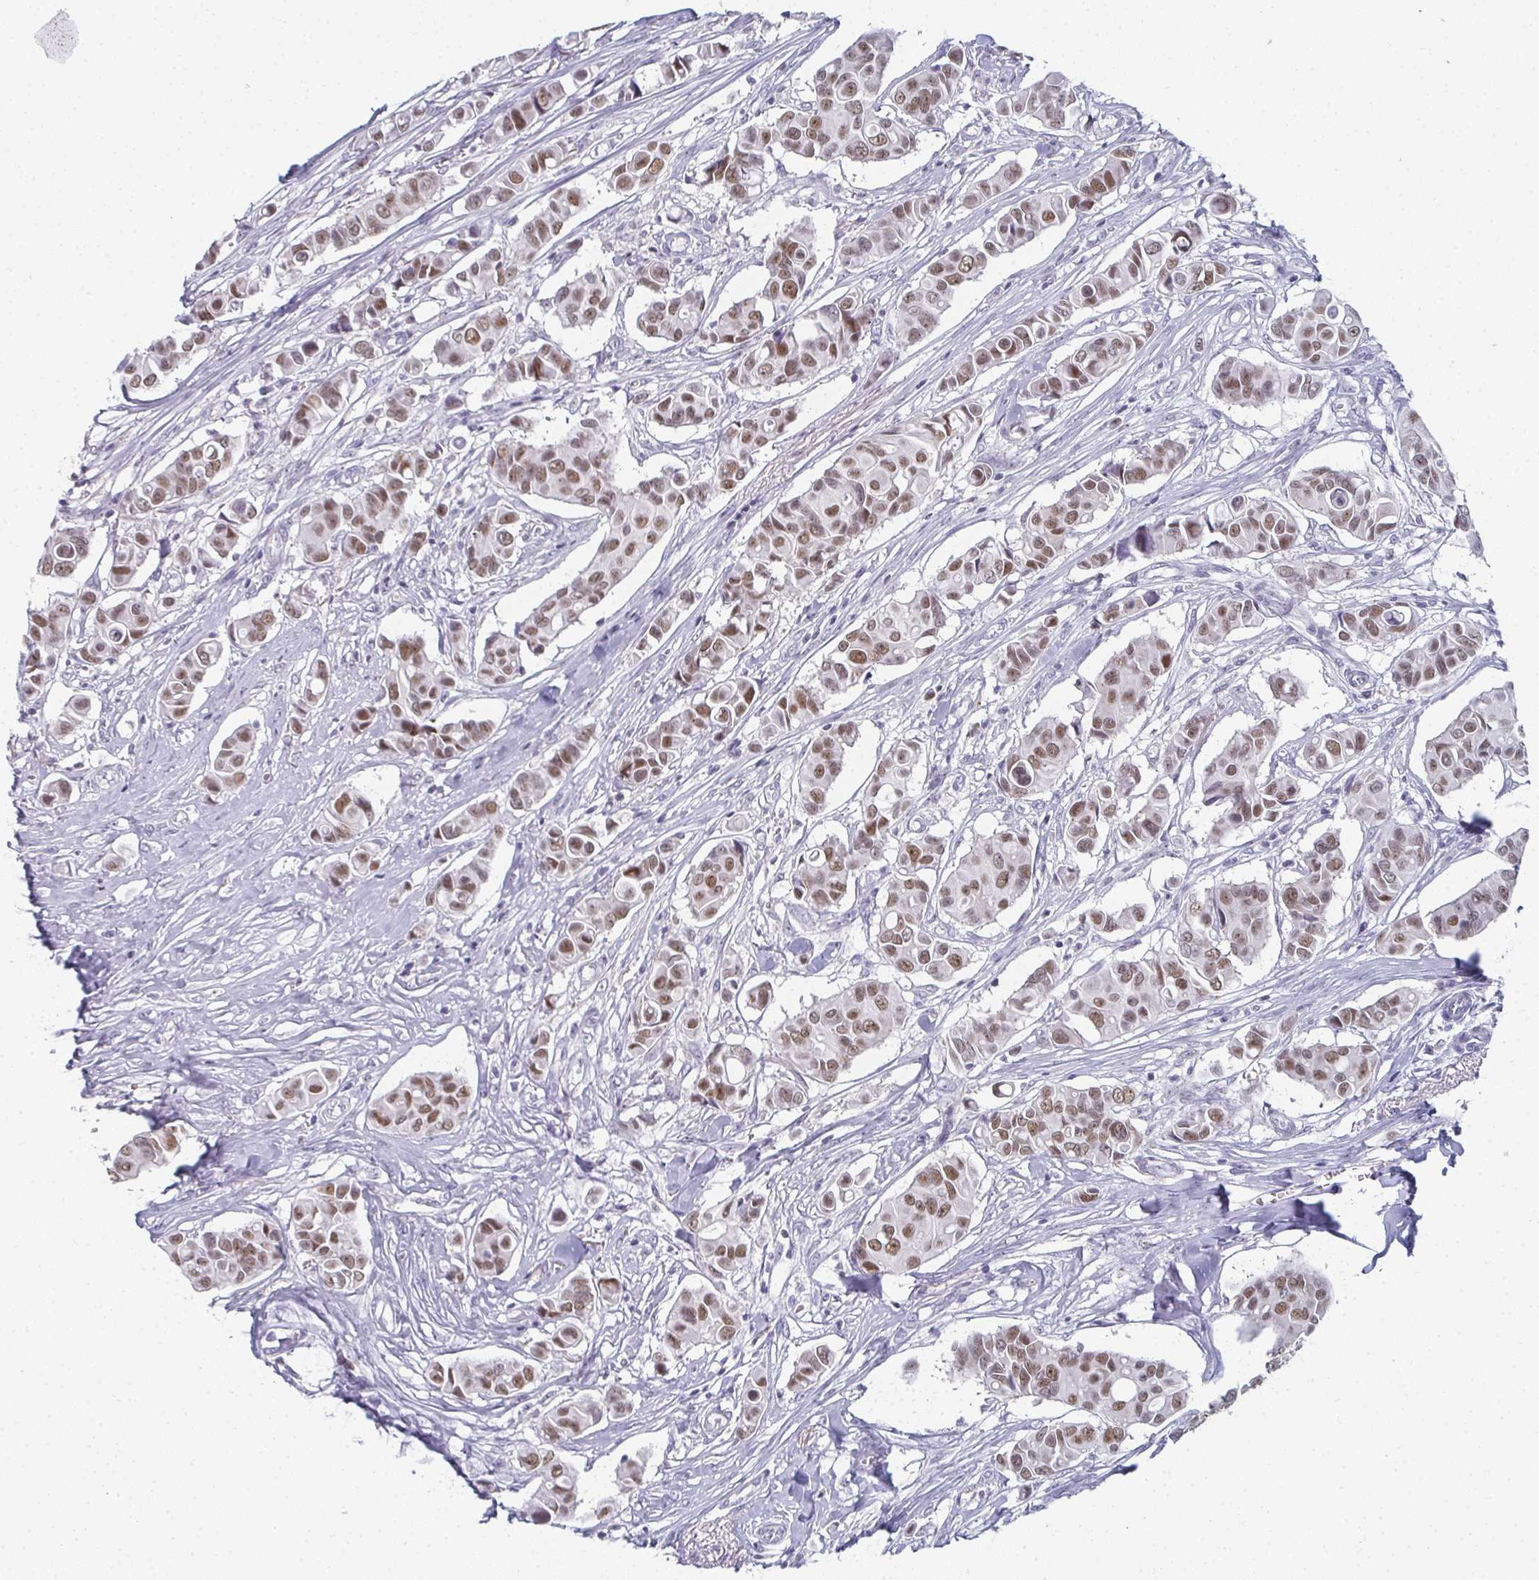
{"staining": {"intensity": "moderate", "quantity": ">75%", "location": "nuclear"}, "tissue": "breast cancer", "cell_type": "Tumor cells", "image_type": "cancer", "snomed": [{"axis": "morphology", "description": "Normal tissue, NOS"}, {"axis": "morphology", "description": "Duct carcinoma"}, {"axis": "topography", "description": "Skin"}, {"axis": "topography", "description": "Breast"}], "caption": "Protein analysis of breast infiltrating ductal carcinoma tissue displays moderate nuclear expression in approximately >75% of tumor cells. Nuclei are stained in blue.", "gene": "PYCR3", "patient": {"sex": "female", "age": 54}}